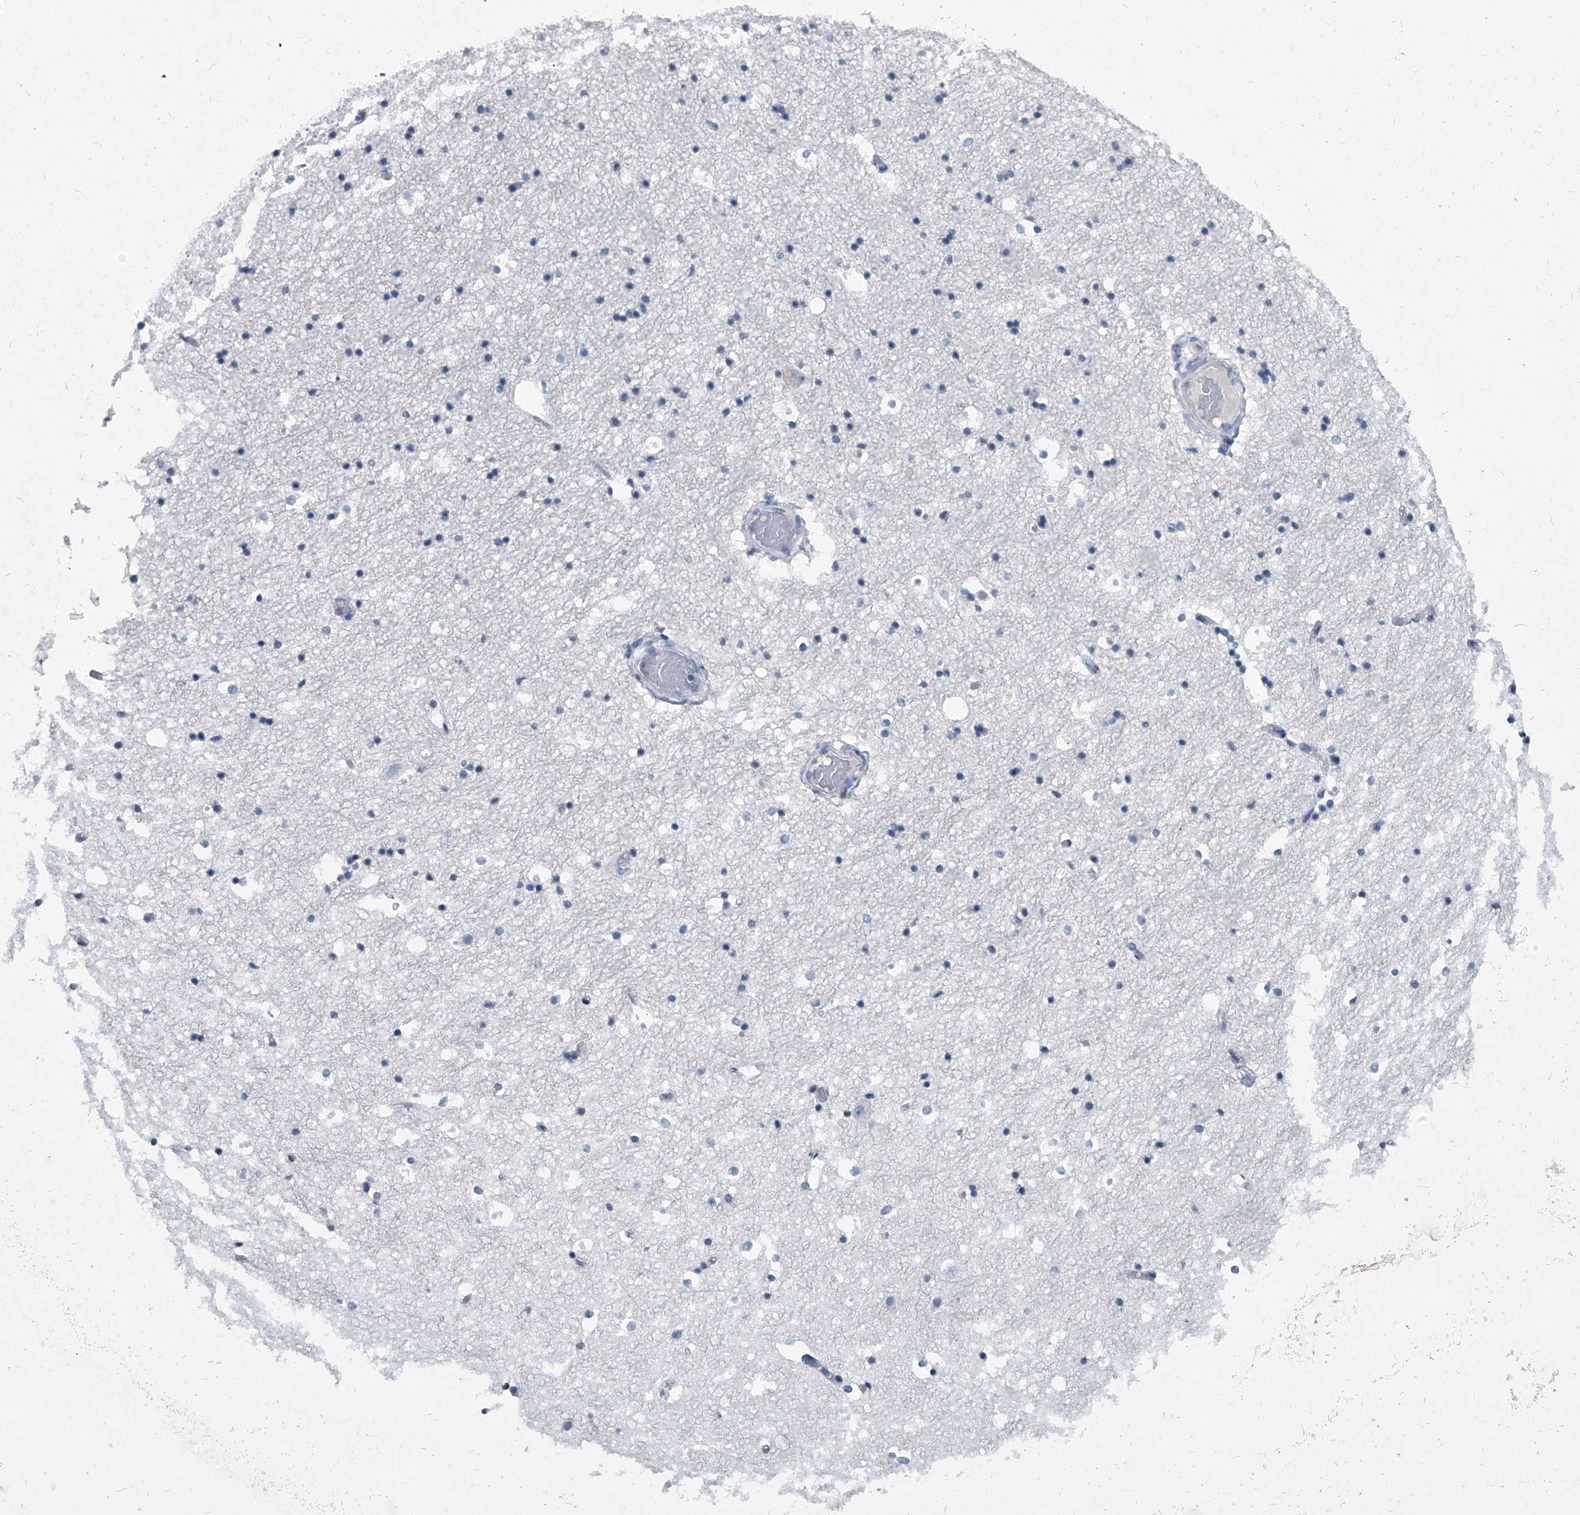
{"staining": {"intensity": "negative", "quantity": "none", "location": "none"}, "tissue": "hippocampus", "cell_type": "Glial cells", "image_type": "normal", "snomed": [{"axis": "morphology", "description": "Normal tissue, NOS"}, {"axis": "topography", "description": "Hippocampus"}], "caption": "Glial cells show no significant positivity in normal hippocampus.", "gene": "BCAS1", "patient": {"sex": "female", "age": 52}}